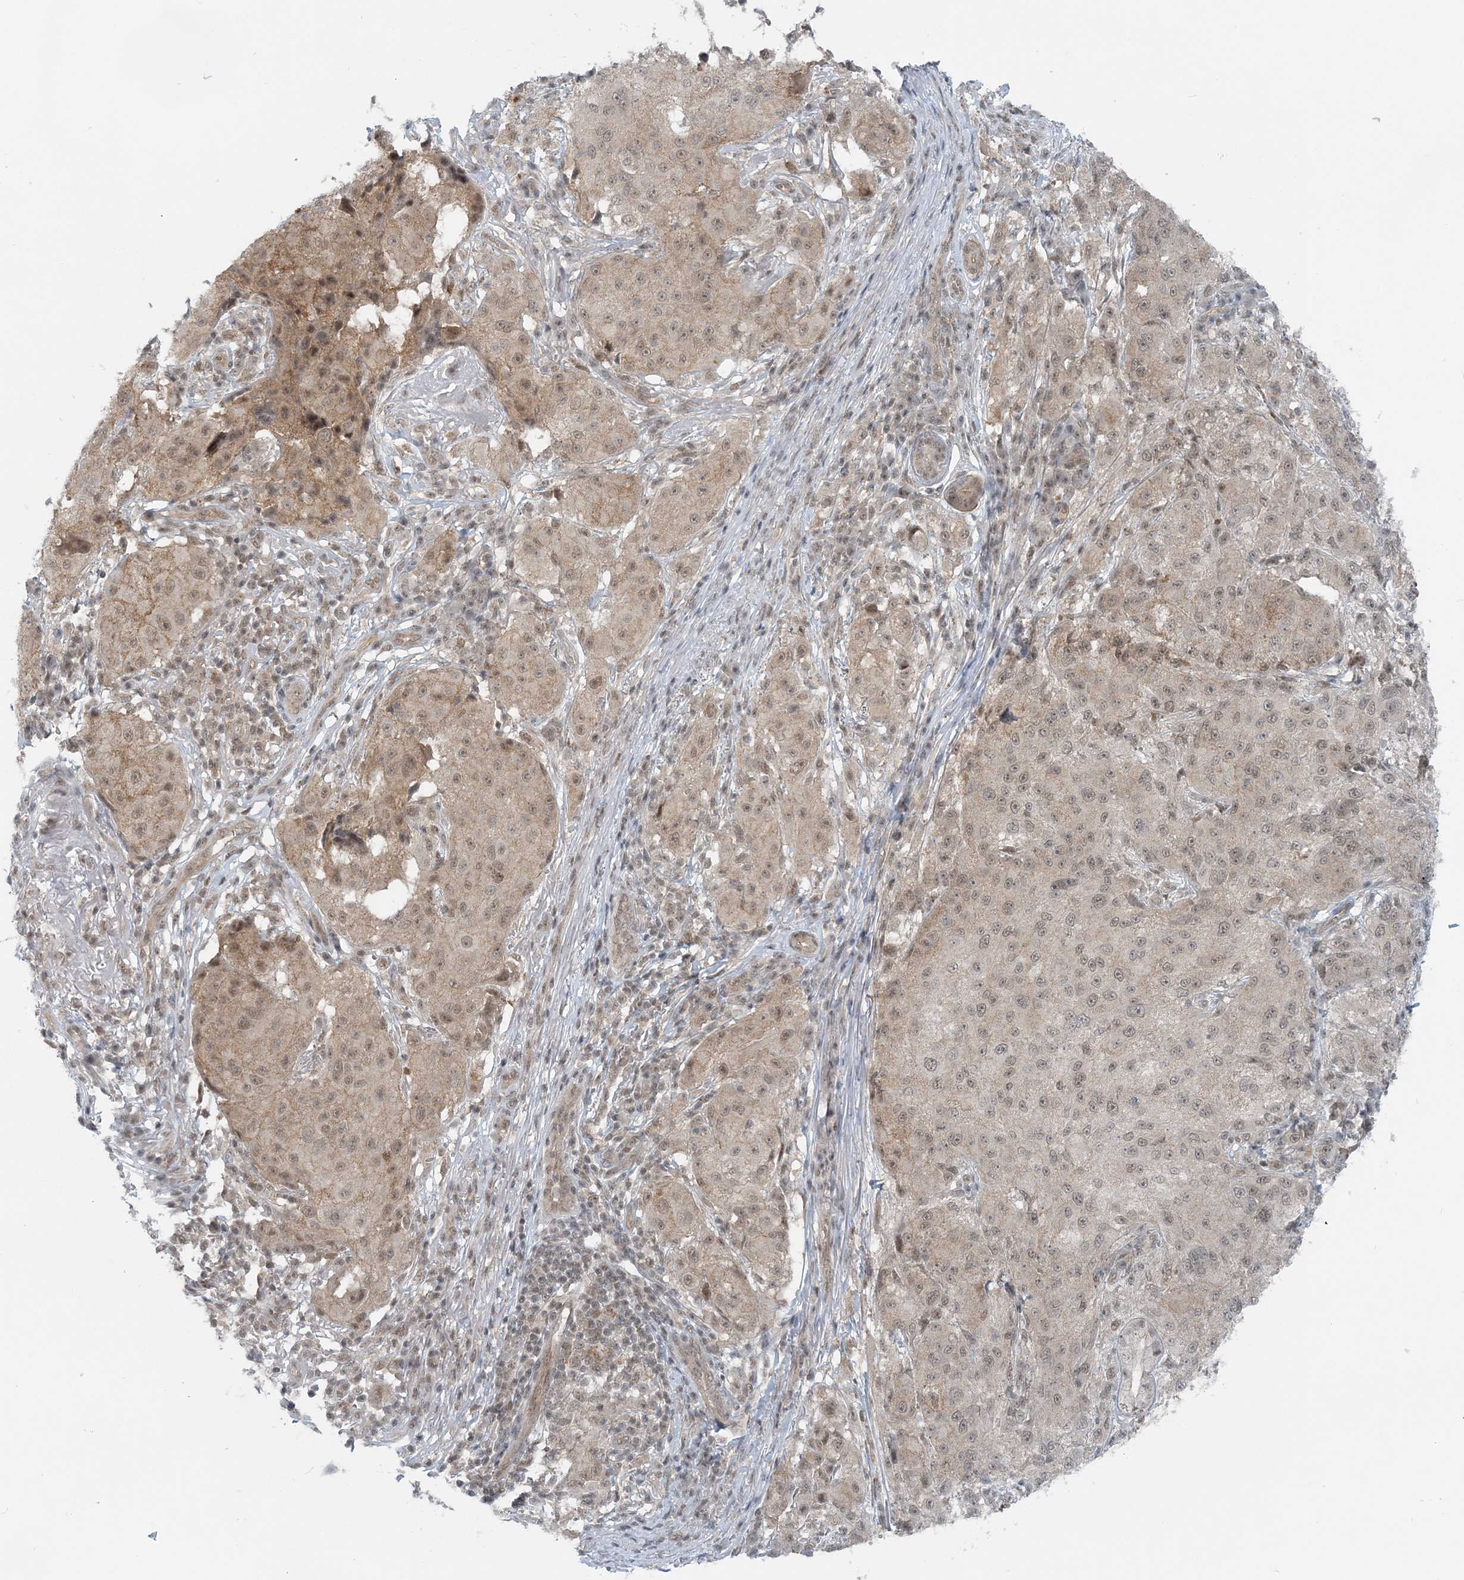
{"staining": {"intensity": "weak", "quantity": "25%-75%", "location": "cytoplasmic/membranous,nuclear"}, "tissue": "melanoma", "cell_type": "Tumor cells", "image_type": "cancer", "snomed": [{"axis": "morphology", "description": "Necrosis, NOS"}, {"axis": "morphology", "description": "Malignant melanoma, NOS"}, {"axis": "topography", "description": "Skin"}], "caption": "Melanoma stained with DAB (3,3'-diaminobenzidine) IHC reveals low levels of weak cytoplasmic/membranous and nuclear staining in approximately 25%-75% of tumor cells.", "gene": "ATP11A", "patient": {"sex": "female", "age": 87}}